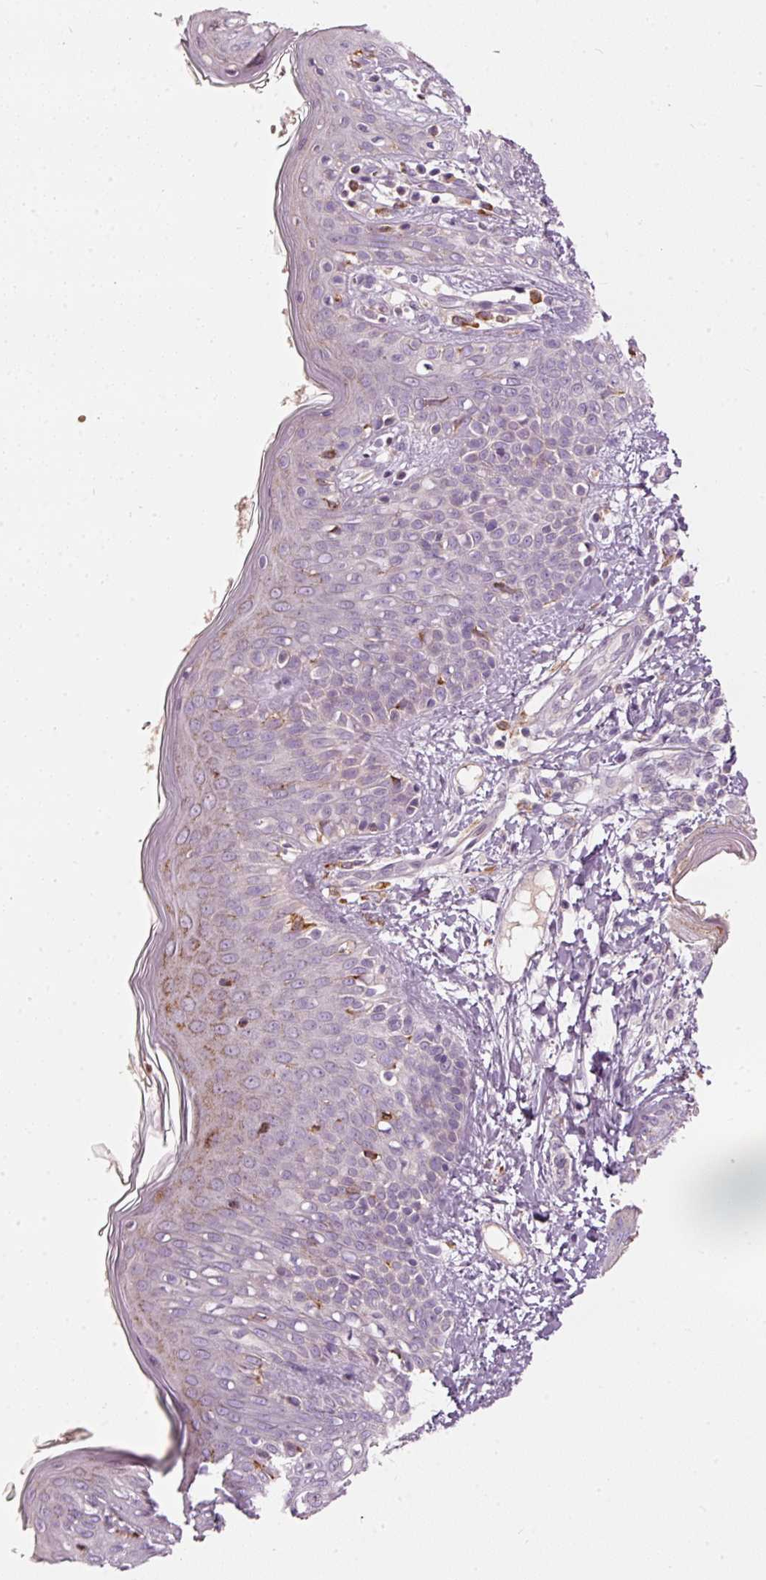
{"staining": {"intensity": "negative", "quantity": "none", "location": "none"}, "tissue": "skin", "cell_type": "Fibroblasts", "image_type": "normal", "snomed": [{"axis": "morphology", "description": "Normal tissue, NOS"}, {"axis": "topography", "description": "Skin"}], "caption": "Immunohistochemistry (IHC) photomicrograph of unremarkable human skin stained for a protein (brown), which shows no positivity in fibroblasts.", "gene": "KLHL21", "patient": {"sex": "male", "age": 16}}